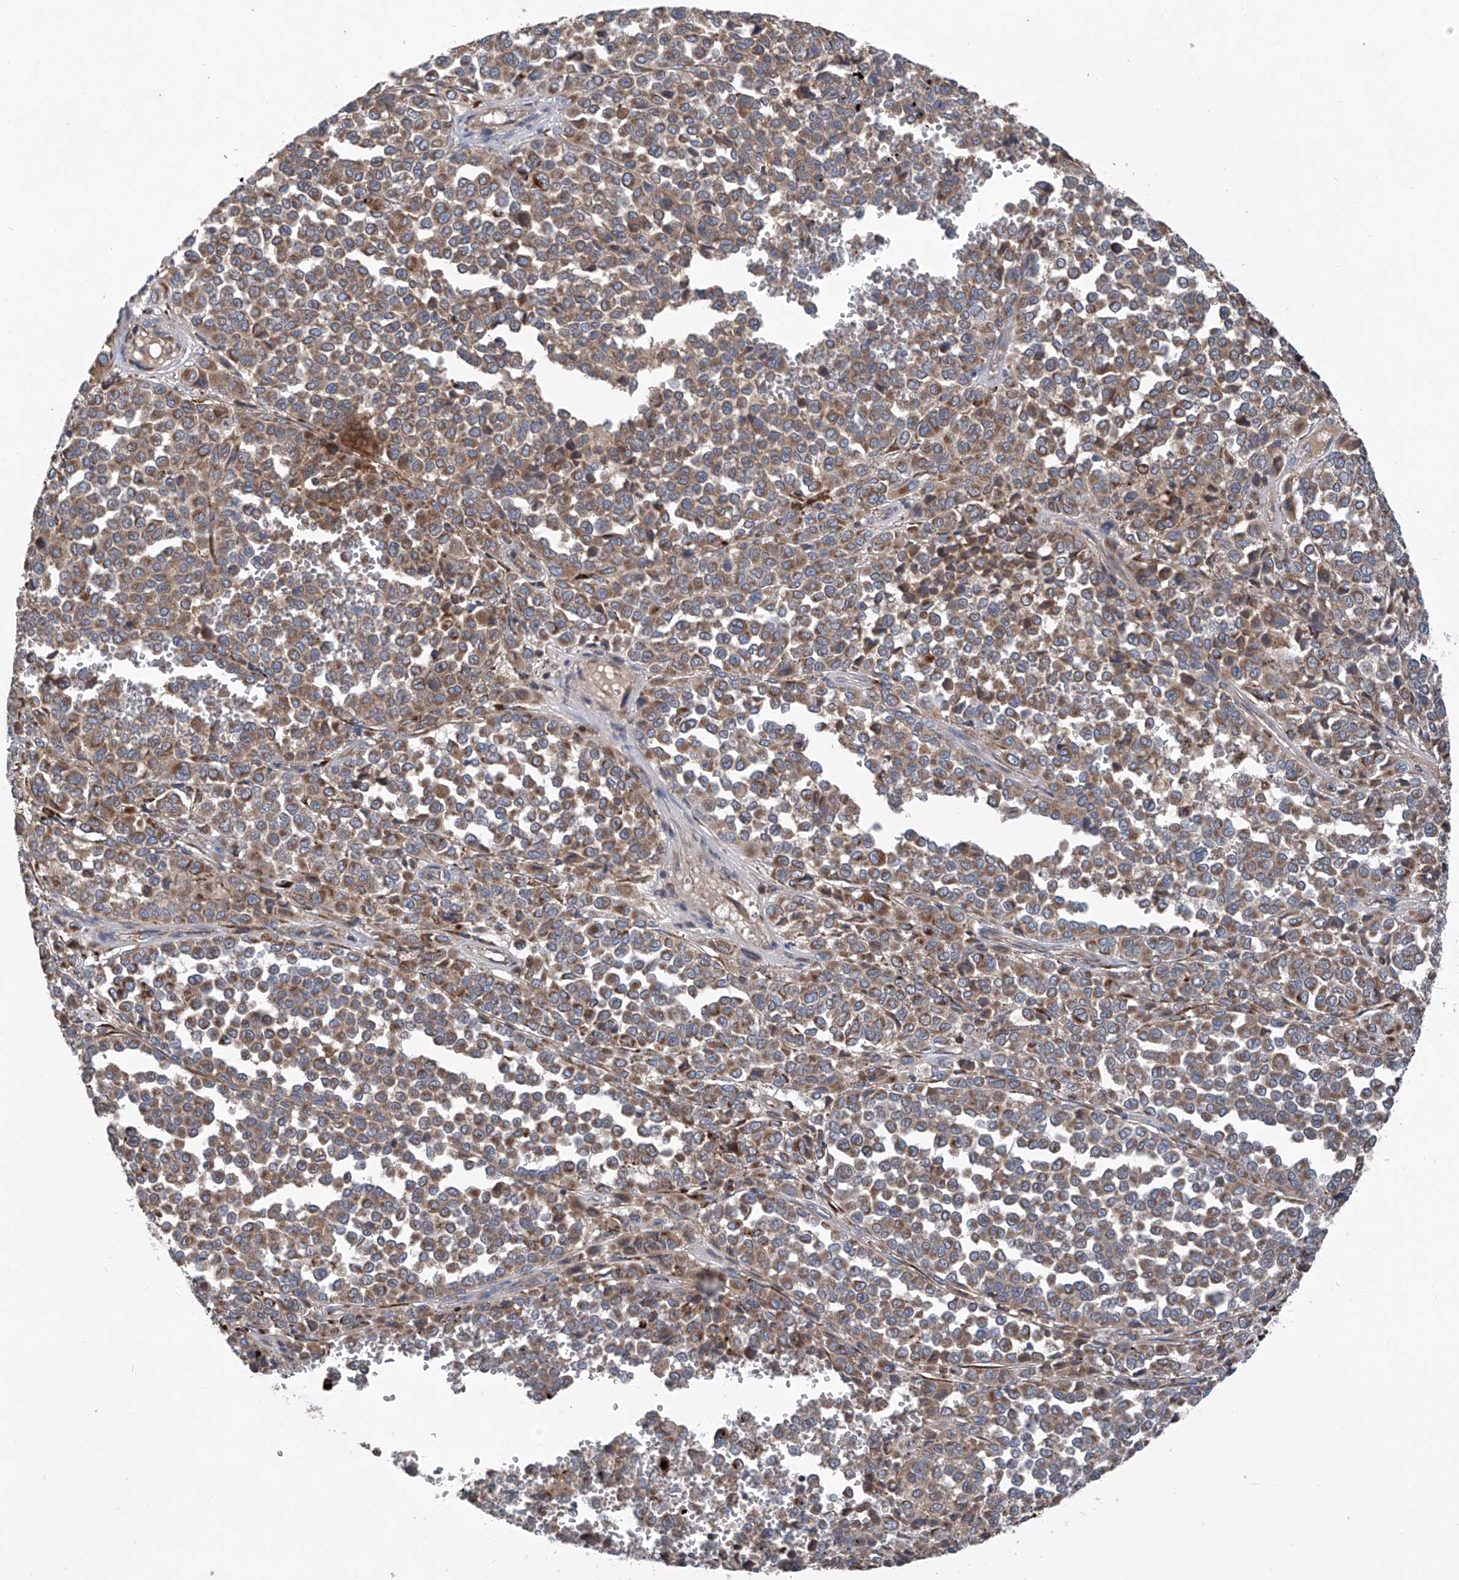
{"staining": {"intensity": "moderate", "quantity": ">75%", "location": "cytoplasmic/membranous"}, "tissue": "melanoma", "cell_type": "Tumor cells", "image_type": "cancer", "snomed": [{"axis": "morphology", "description": "Malignant melanoma, Metastatic site"}, {"axis": "topography", "description": "Pancreas"}], "caption": "Immunohistochemical staining of human malignant melanoma (metastatic site) demonstrates medium levels of moderate cytoplasmic/membranous positivity in about >75% of tumor cells.", "gene": "ASCC3", "patient": {"sex": "female", "age": 30}}